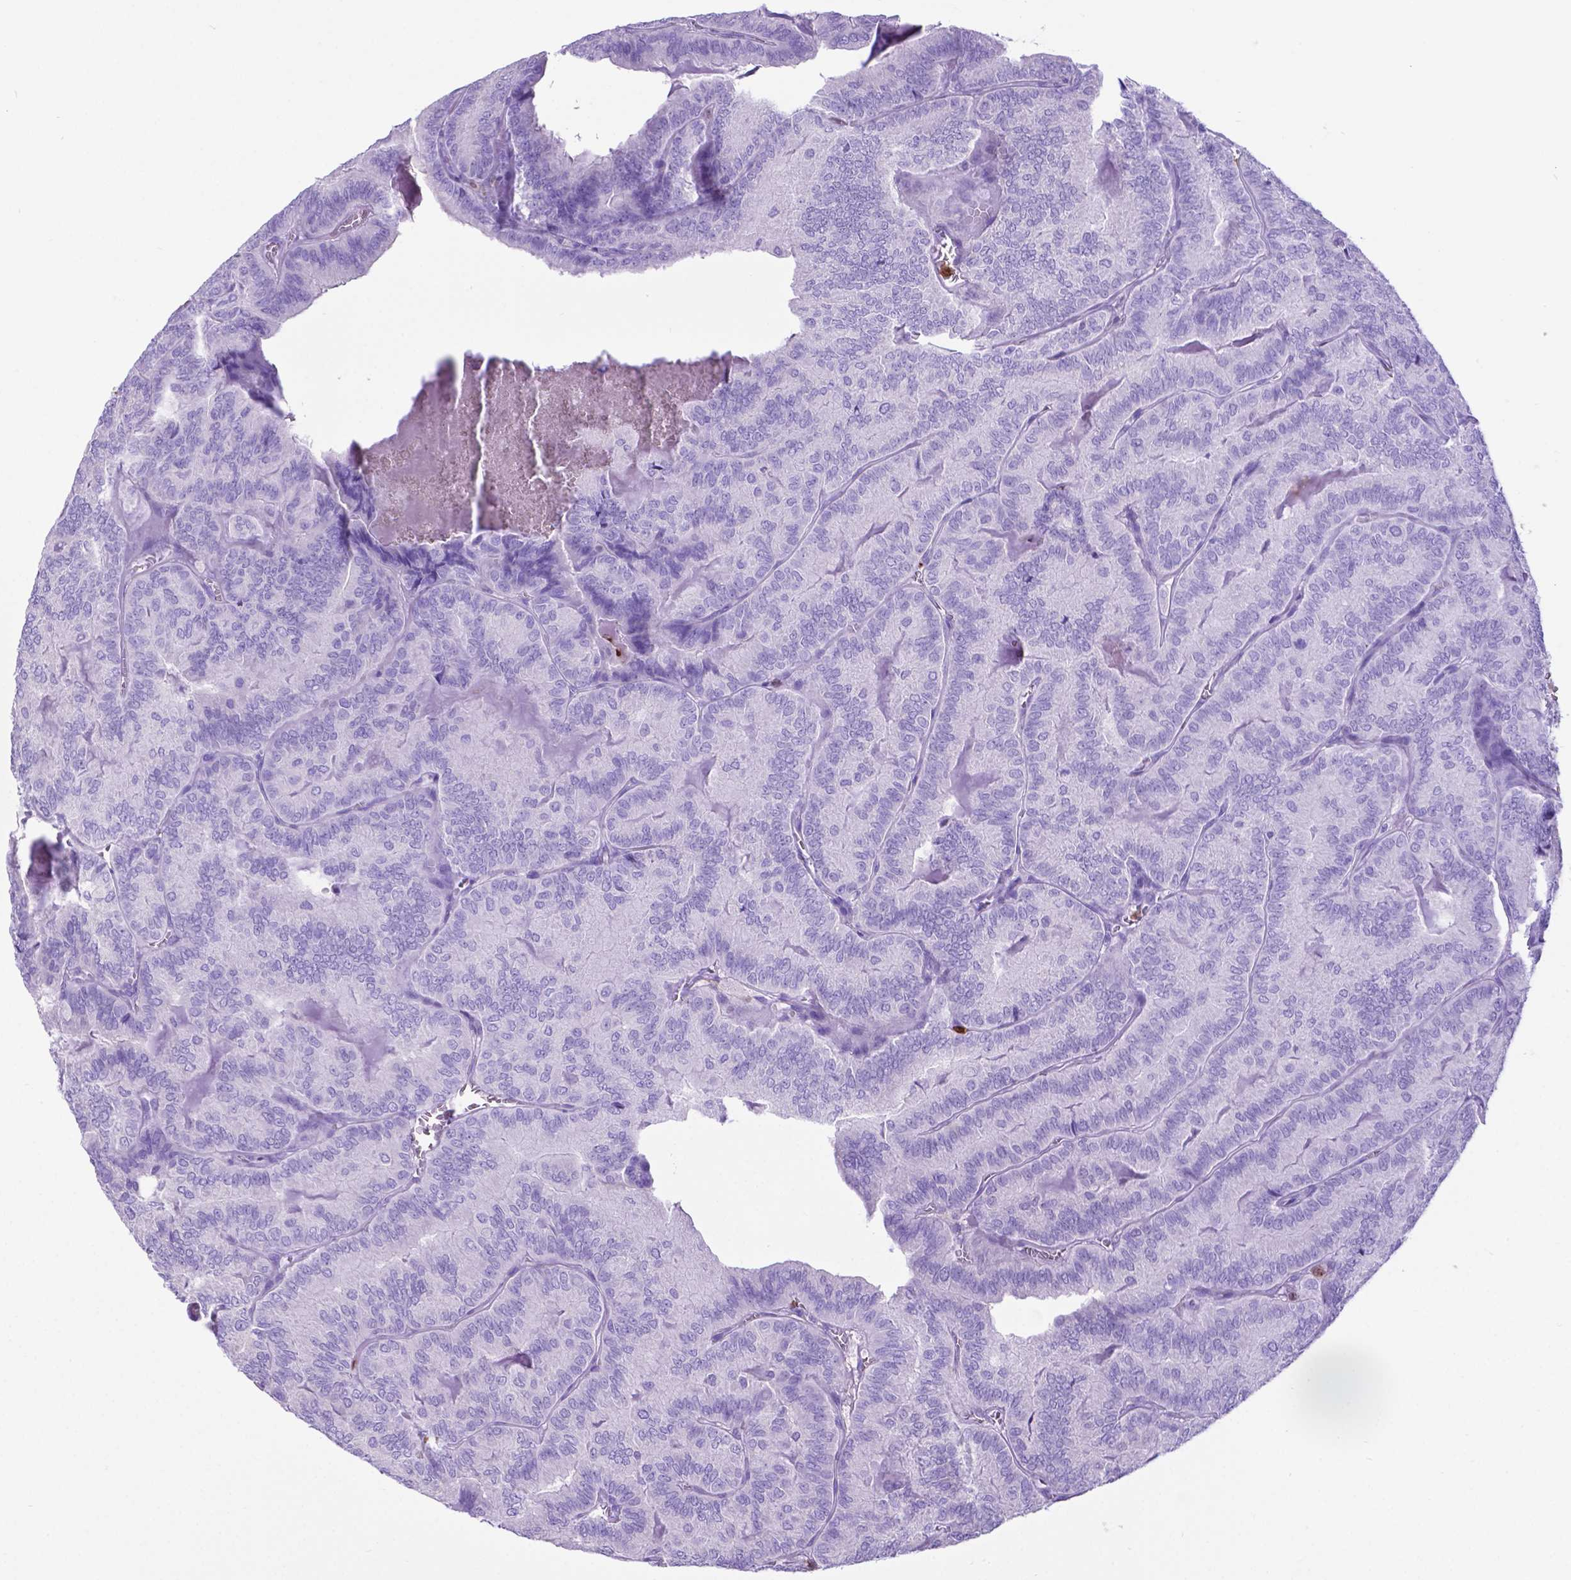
{"staining": {"intensity": "negative", "quantity": "none", "location": "none"}, "tissue": "thyroid cancer", "cell_type": "Tumor cells", "image_type": "cancer", "snomed": [{"axis": "morphology", "description": "Papillary adenocarcinoma, NOS"}, {"axis": "topography", "description": "Thyroid gland"}], "caption": "DAB (3,3'-diaminobenzidine) immunohistochemical staining of human thyroid cancer (papillary adenocarcinoma) shows no significant expression in tumor cells. (DAB (3,3'-diaminobenzidine) immunohistochemistry visualized using brightfield microscopy, high magnification).", "gene": "LZTR1", "patient": {"sex": "female", "age": 75}}